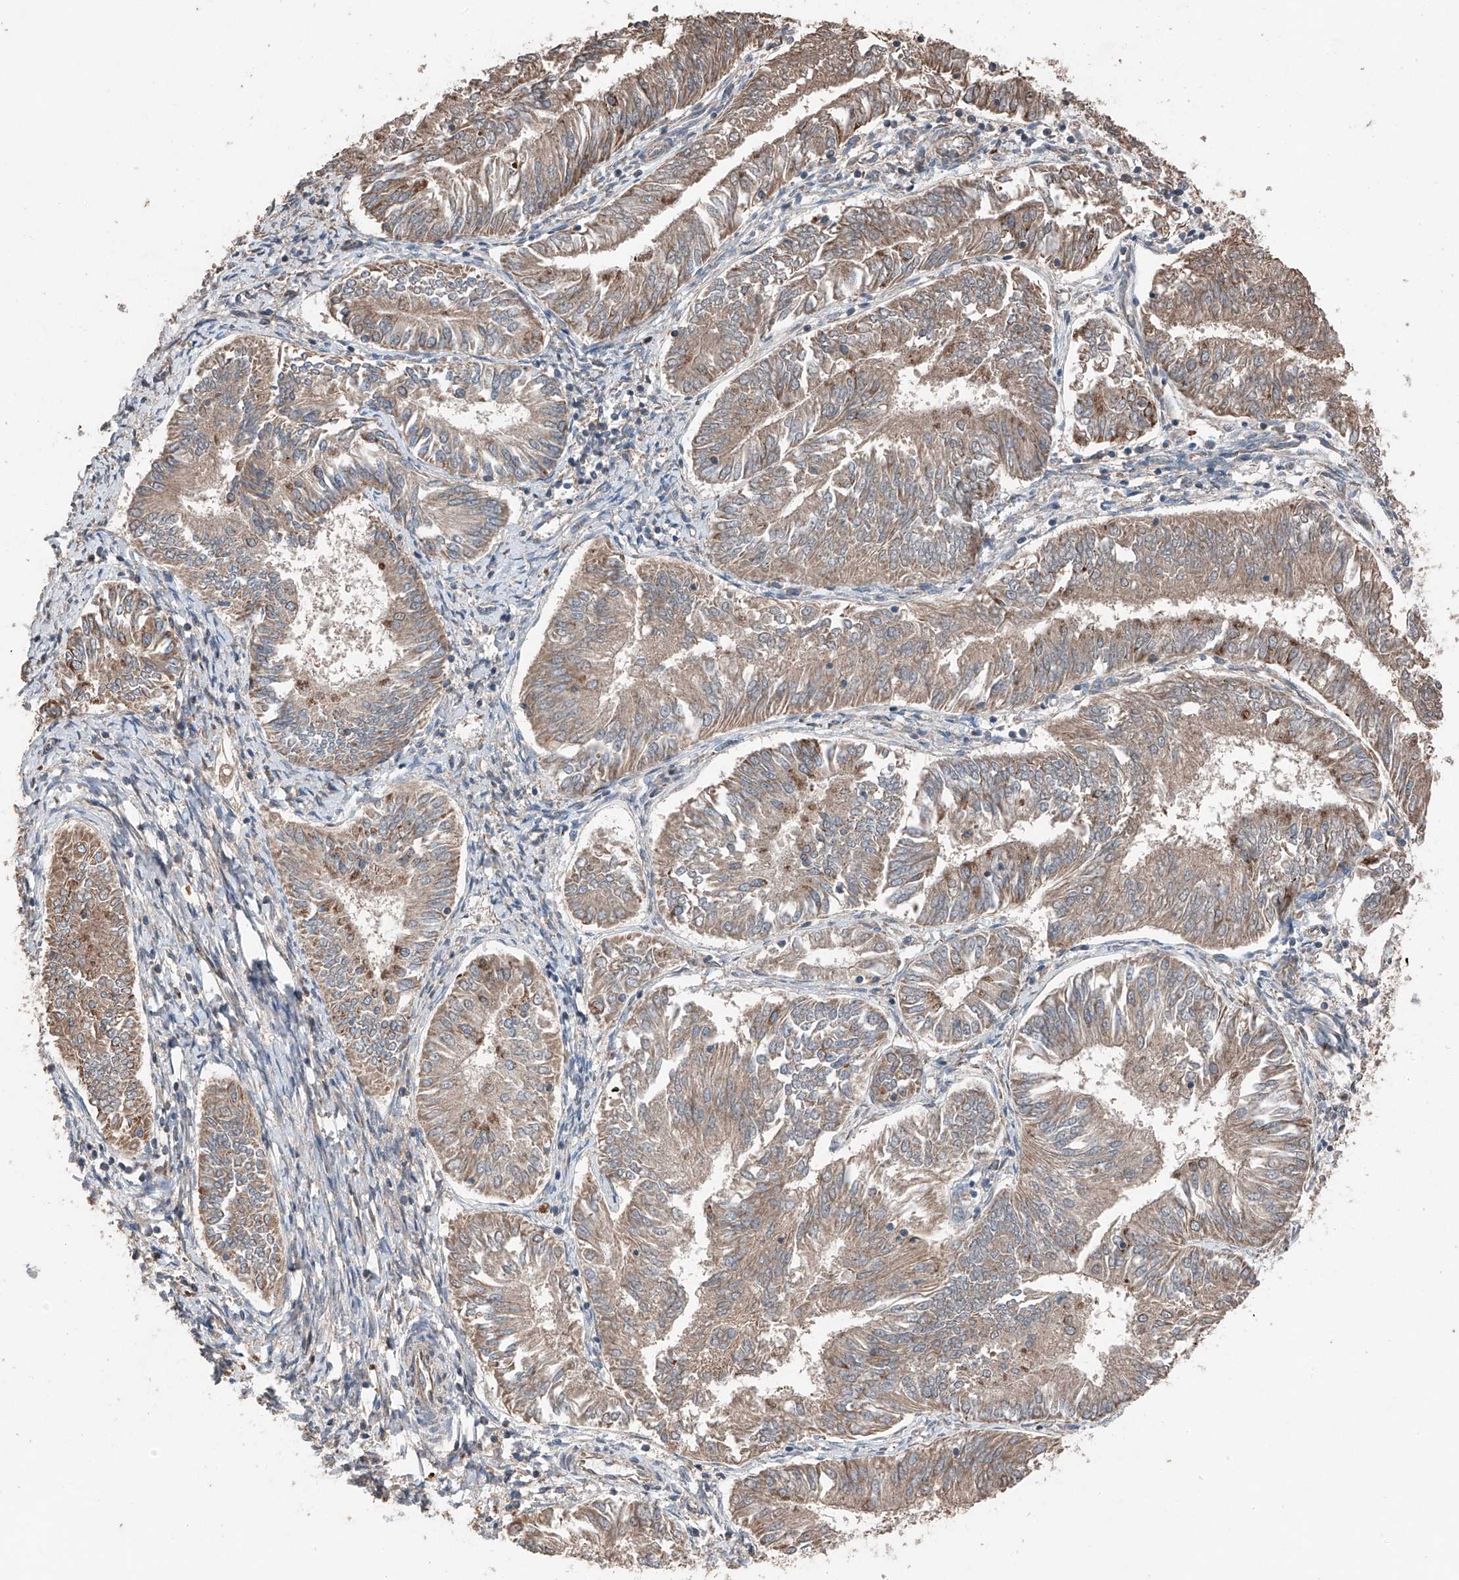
{"staining": {"intensity": "weak", "quantity": ">75%", "location": "cytoplasmic/membranous"}, "tissue": "endometrial cancer", "cell_type": "Tumor cells", "image_type": "cancer", "snomed": [{"axis": "morphology", "description": "Adenocarcinoma, NOS"}, {"axis": "topography", "description": "Endometrium"}], "caption": "Protein staining exhibits weak cytoplasmic/membranous staining in approximately >75% of tumor cells in endometrial cancer (adenocarcinoma). (DAB (3,3'-diaminobenzidine) = brown stain, brightfield microscopy at high magnification).", "gene": "AP4B1", "patient": {"sex": "female", "age": 58}}